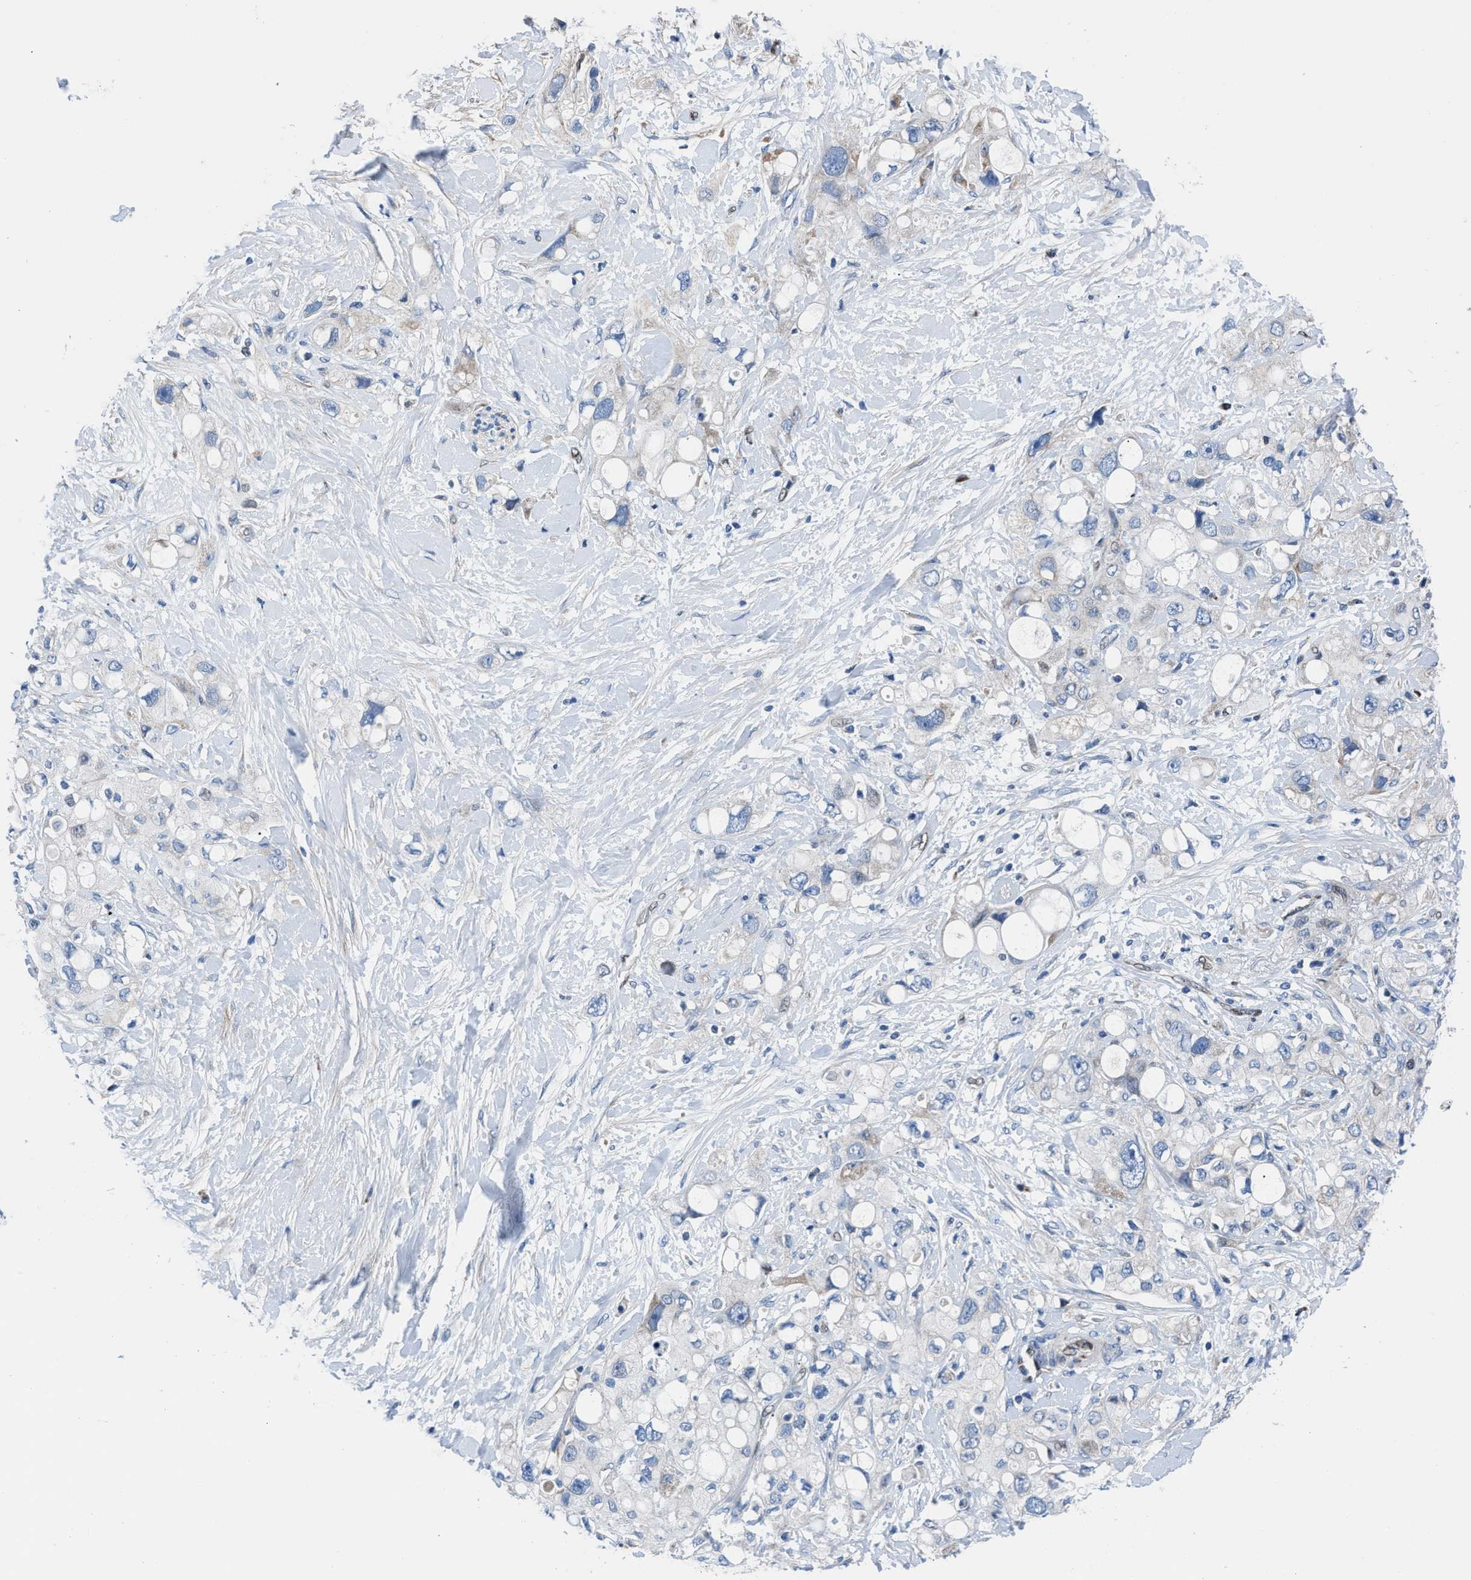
{"staining": {"intensity": "negative", "quantity": "none", "location": "none"}, "tissue": "pancreatic cancer", "cell_type": "Tumor cells", "image_type": "cancer", "snomed": [{"axis": "morphology", "description": "Adenocarcinoma, NOS"}, {"axis": "topography", "description": "Pancreas"}], "caption": "IHC of adenocarcinoma (pancreatic) reveals no positivity in tumor cells.", "gene": "LMO2", "patient": {"sex": "female", "age": 56}}